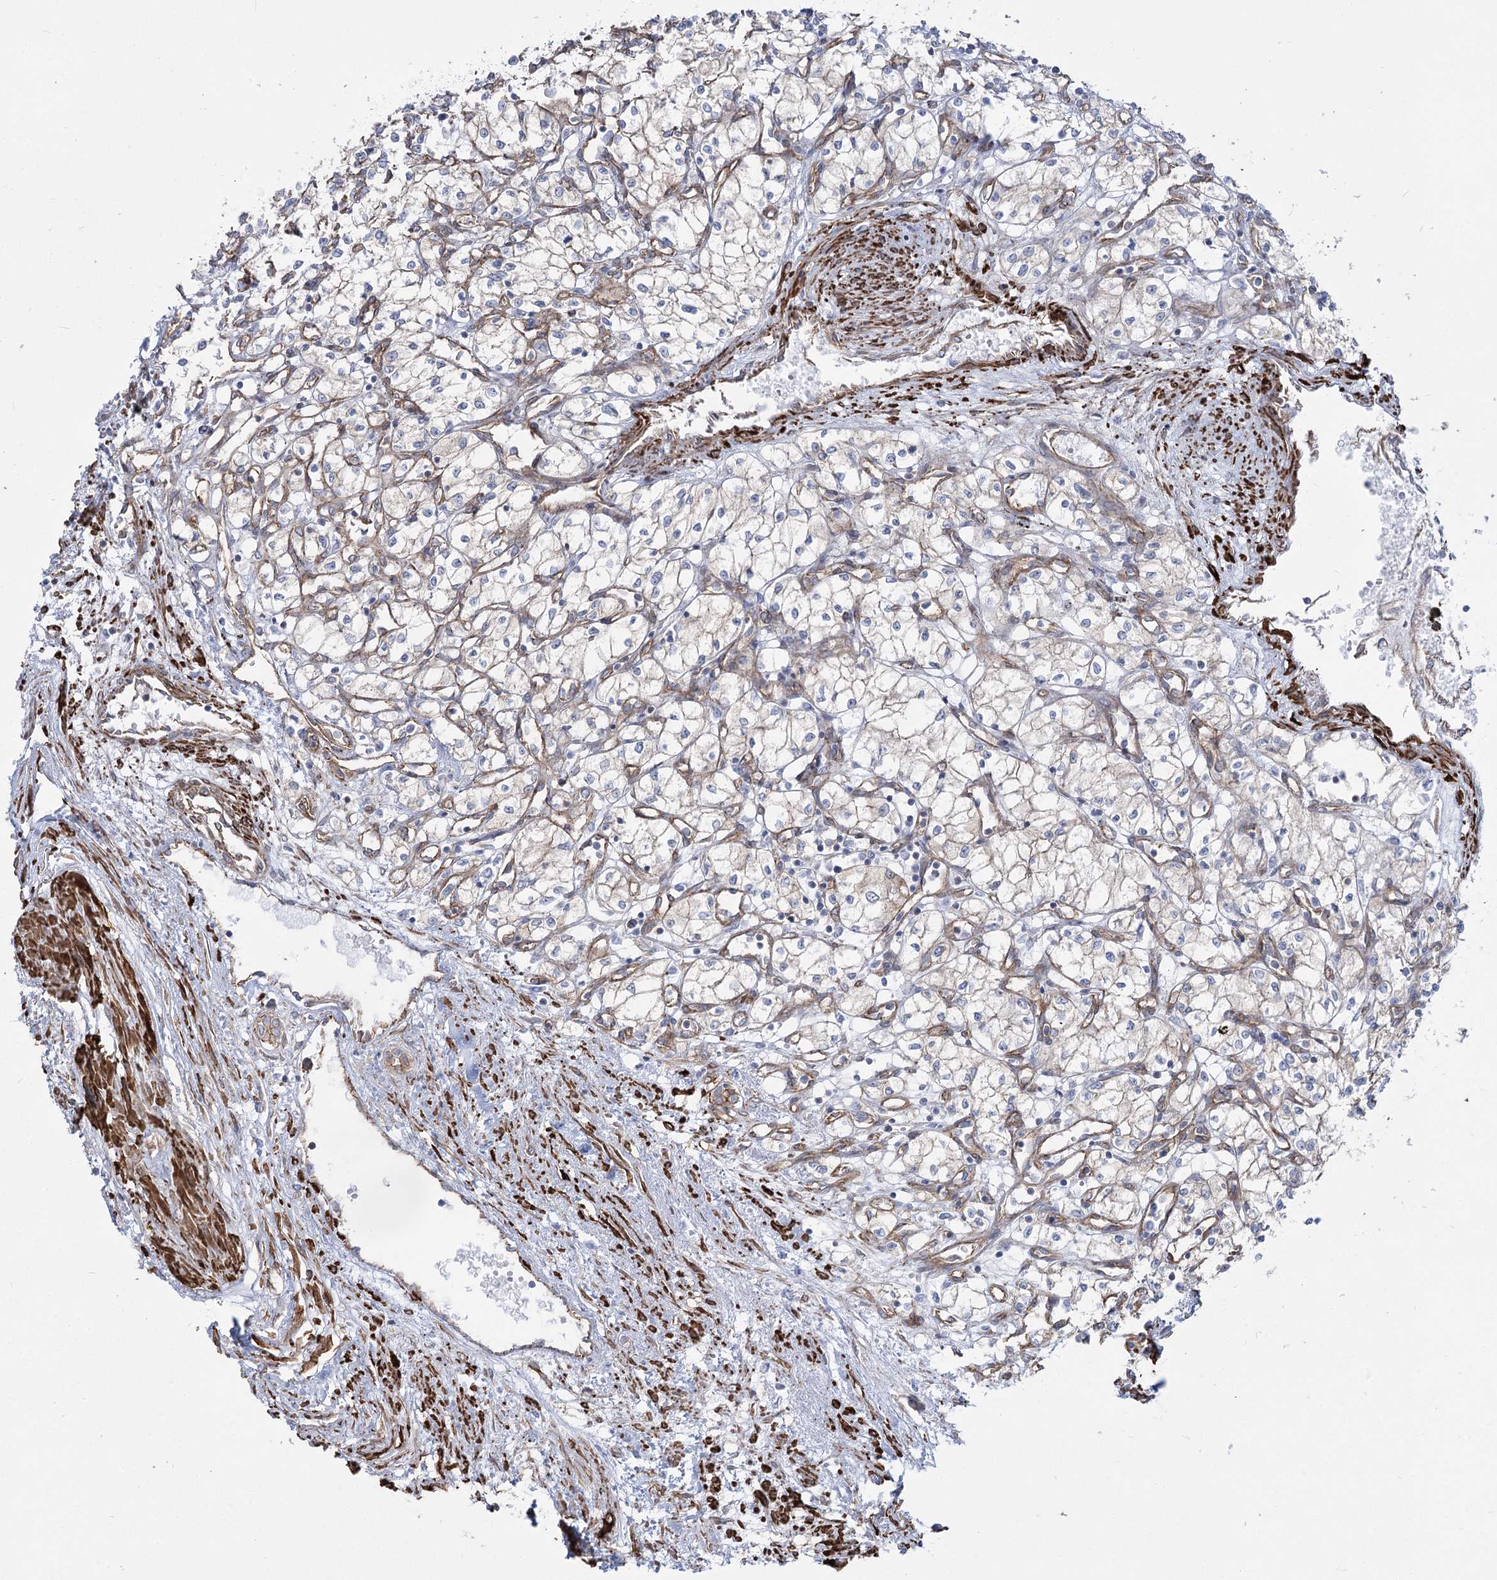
{"staining": {"intensity": "negative", "quantity": "none", "location": "none"}, "tissue": "renal cancer", "cell_type": "Tumor cells", "image_type": "cancer", "snomed": [{"axis": "morphology", "description": "Adenocarcinoma, NOS"}, {"axis": "topography", "description": "Kidney"}], "caption": "Photomicrograph shows no protein staining in tumor cells of renal adenocarcinoma tissue.", "gene": "PLEKHA5", "patient": {"sex": "male", "age": 59}}